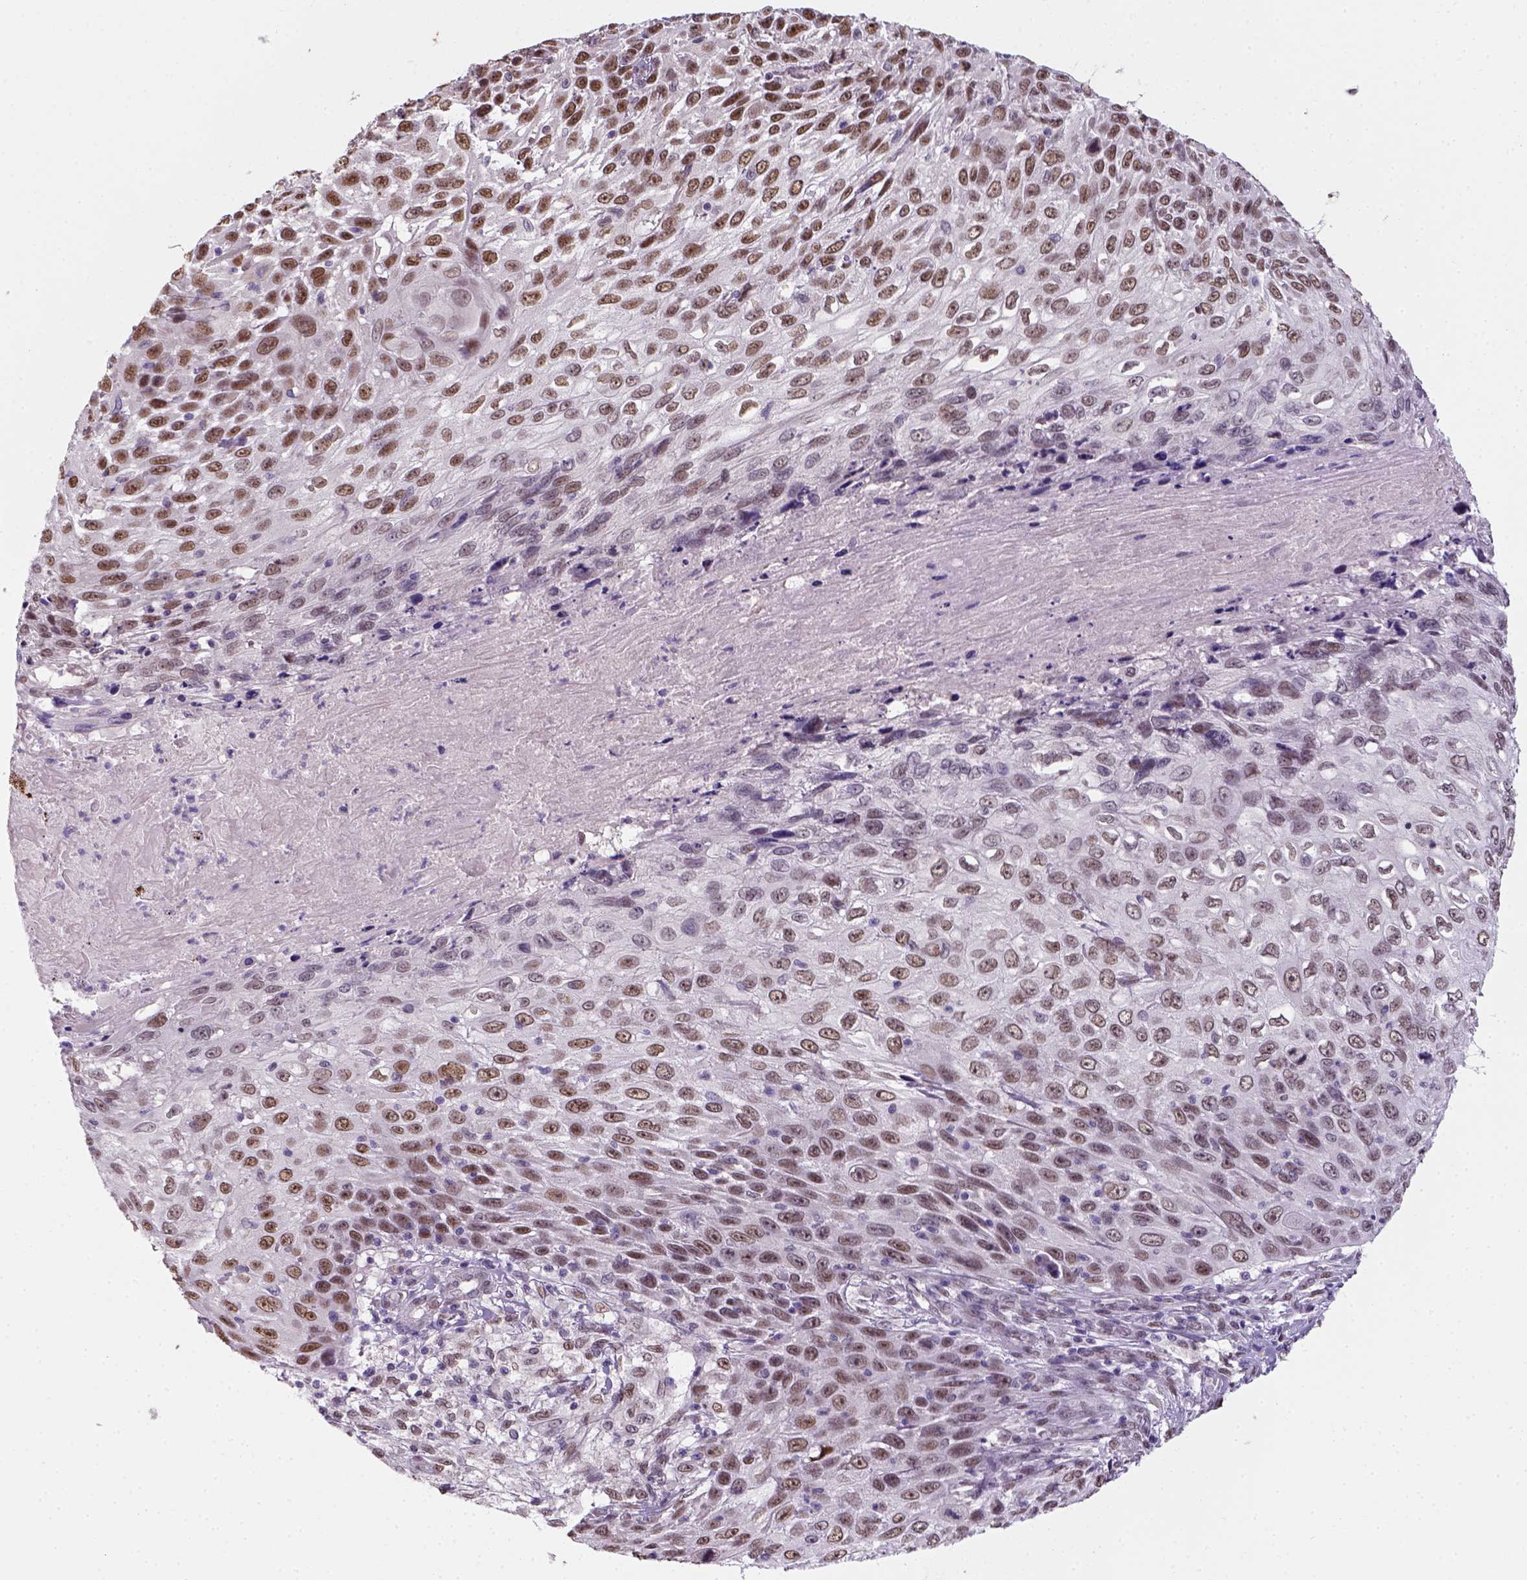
{"staining": {"intensity": "moderate", "quantity": ">75%", "location": "nuclear"}, "tissue": "skin cancer", "cell_type": "Tumor cells", "image_type": "cancer", "snomed": [{"axis": "morphology", "description": "Squamous cell carcinoma, NOS"}, {"axis": "topography", "description": "Skin"}], "caption": "Immunohistochemical staining of squamous cell carcinoma (skin) reveals medium levels of moderate nuclear expression in about >75% of tumor cells.", "gene": "C1orf112", "patient": {"sex": "male", "age": 92}}